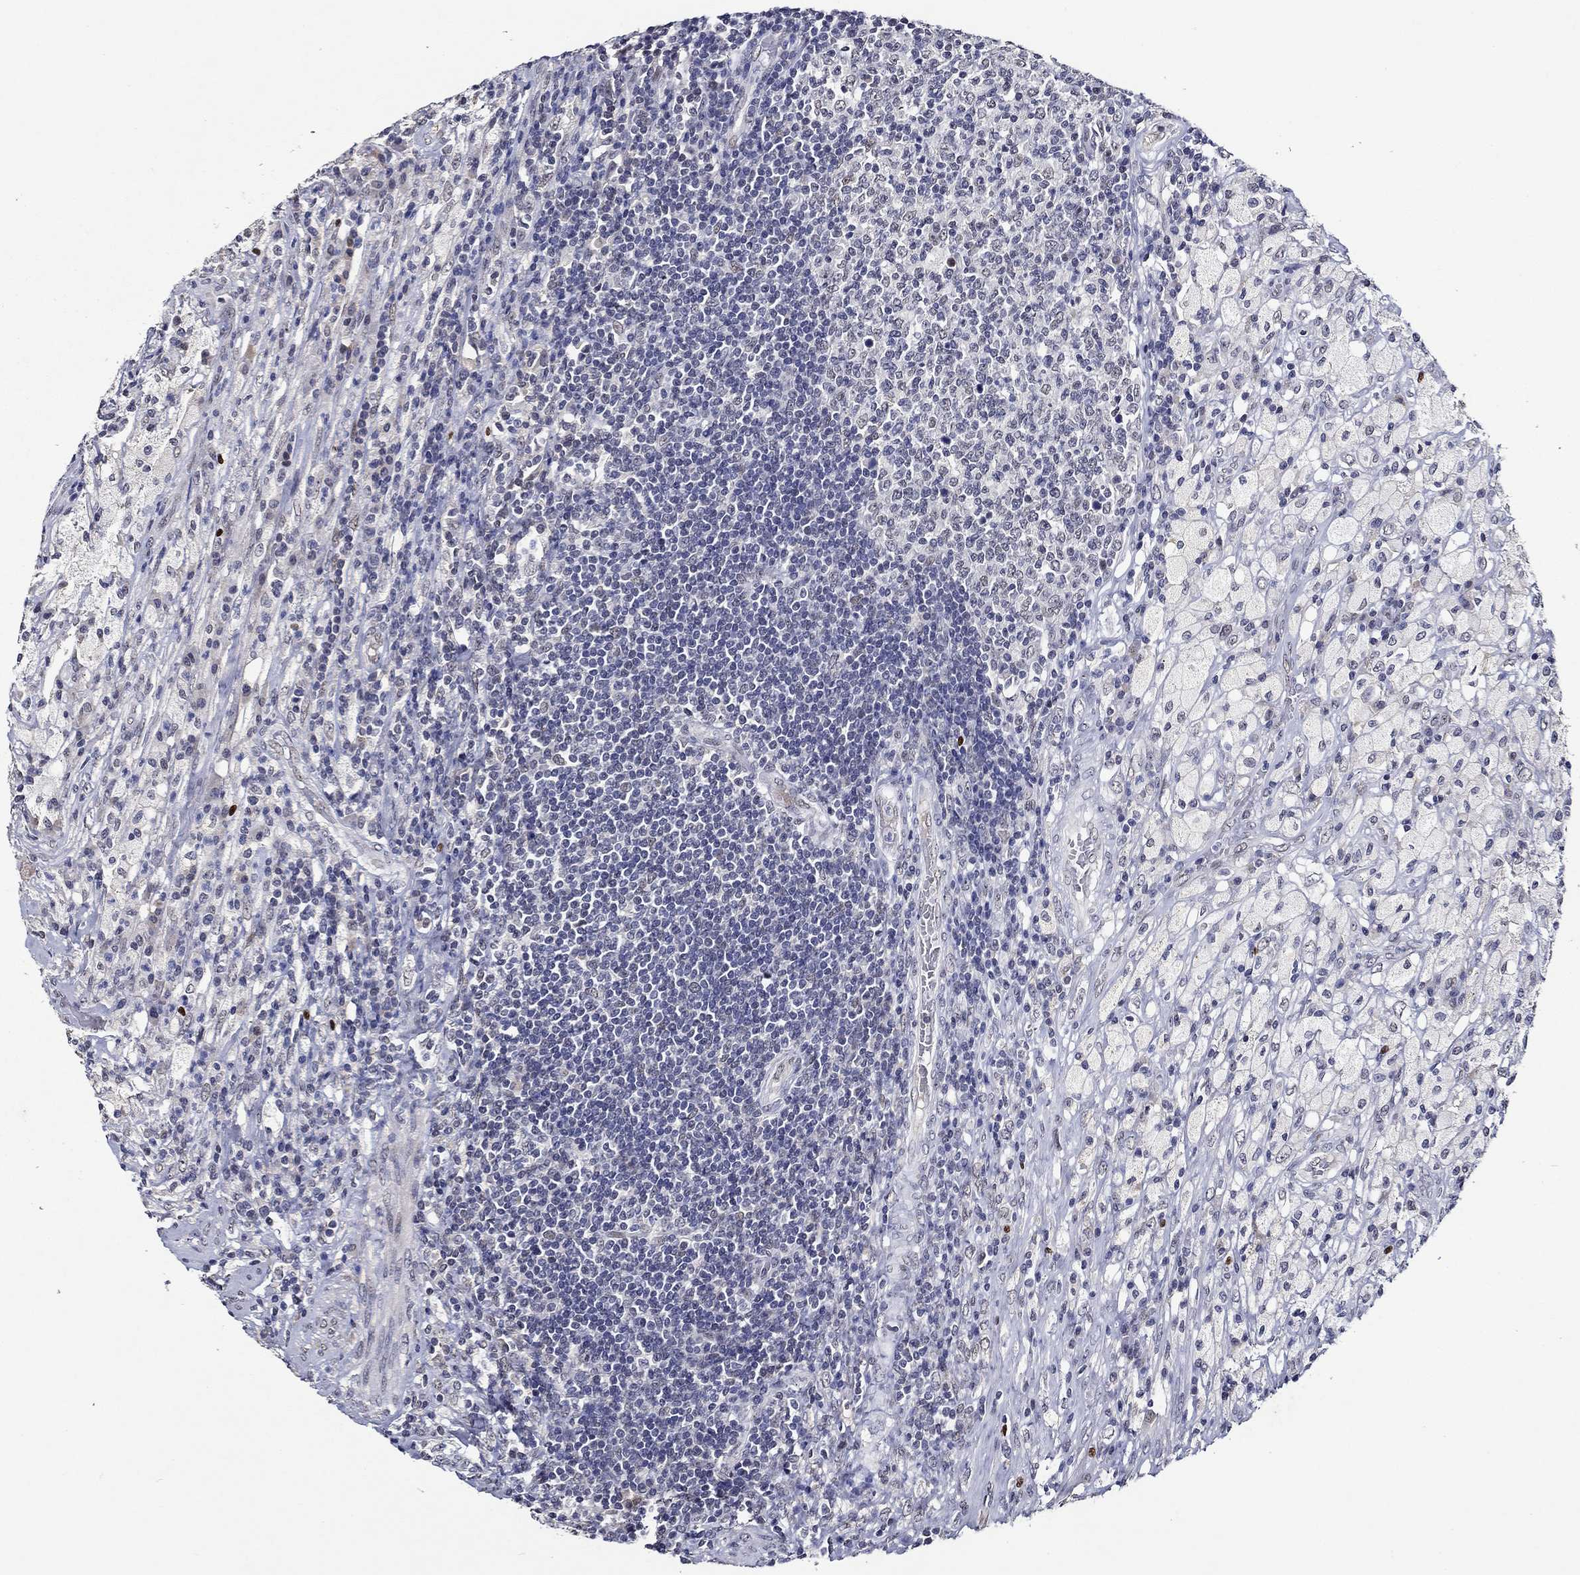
{"staining": {"intensity": "negative", "quantity": "none", "location": "none"}, "tissue": "testis cancer", "cell_type": "Tumor cells", "image_type": "cancer", "snomed": [{"axis": "morphology", "description": "Necrosis, NOS"}, {"axis": "morphology", "description": "Carcinoma, Embryonal, NOS"}, {"axis": "topography", "description": "Testis"}], "caption": "This is an immunohistochemistry (IHC) micrograph of embryonal carcinoma (testis). There is no expression in tumor cells.", "gene": "GATA2", "patient": {"sex": "male", "age": 19}}